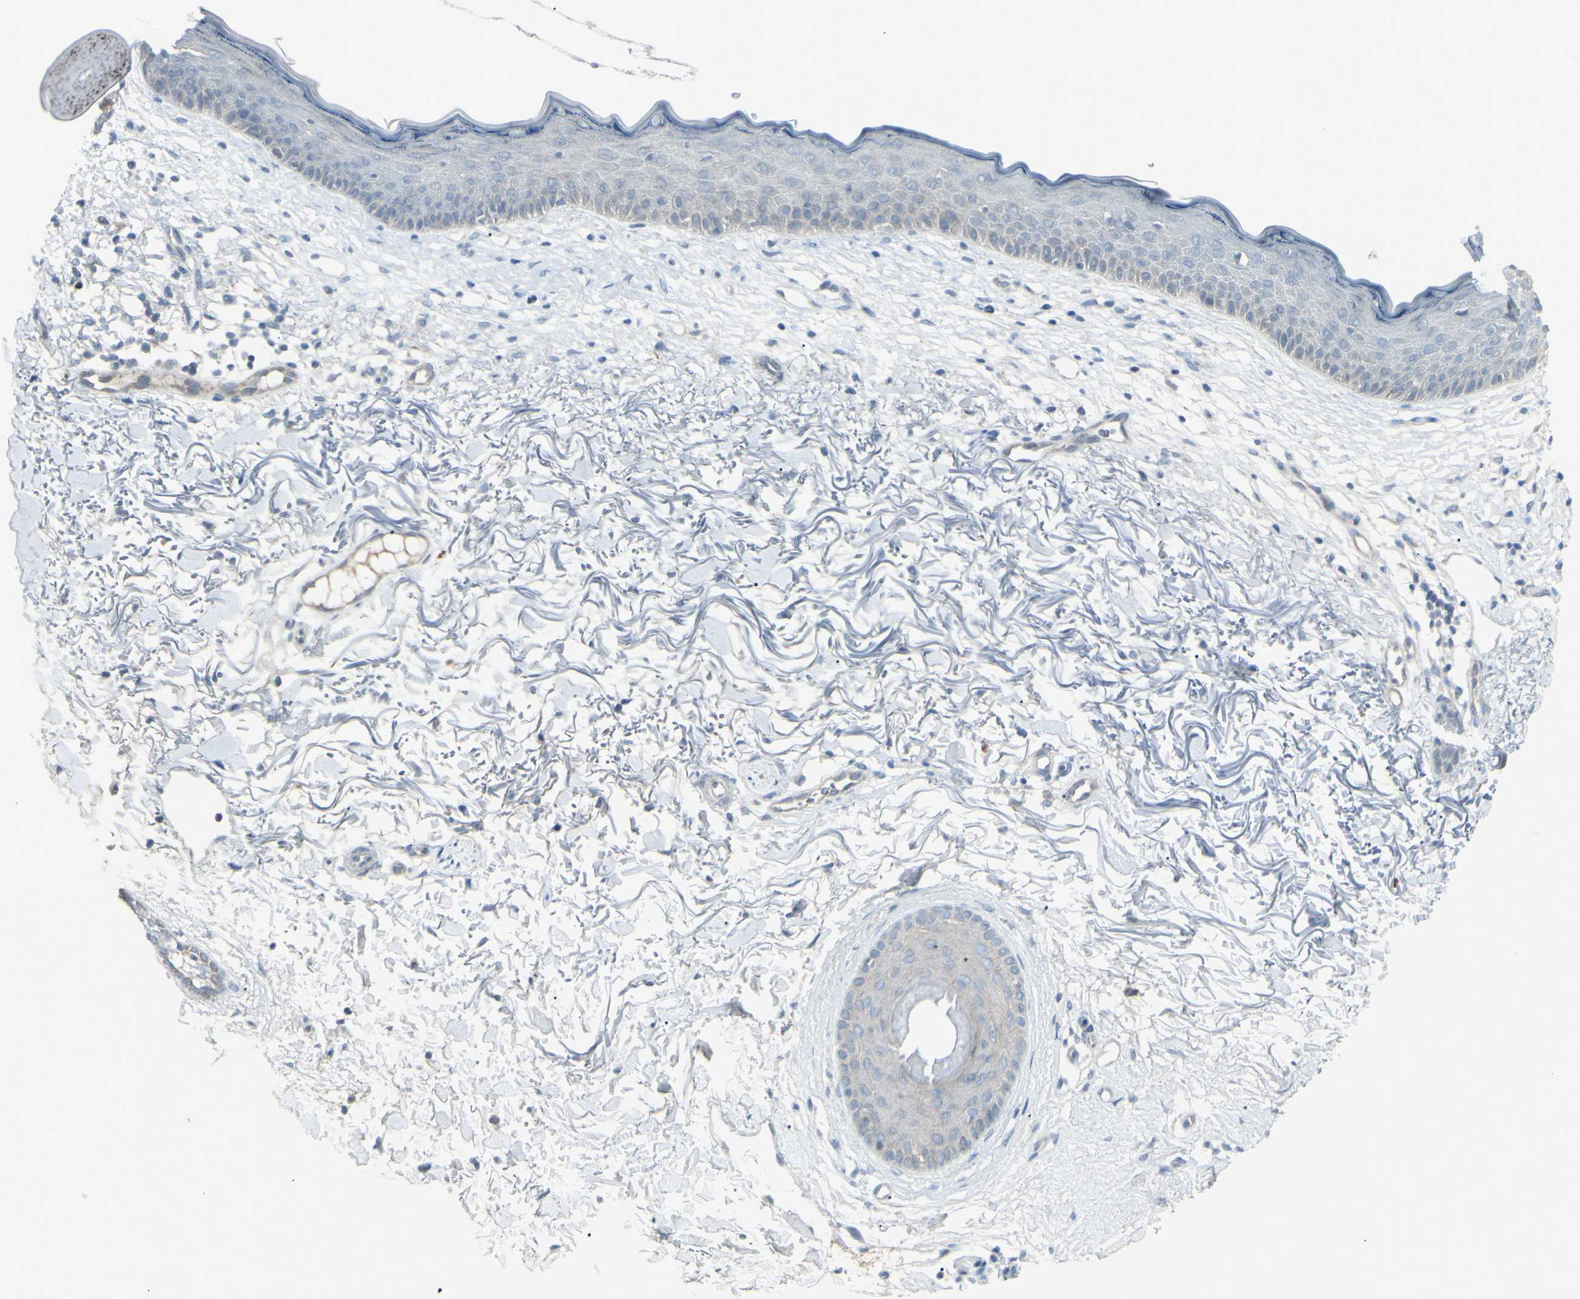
{"staining": {"intensity": "negative", "quantity": "none", "location": "none"}, "tissue": "skin cancer", "cell_type": "Tumor cells", "image_type": "cancer", "snomed": [{"axis": "morphology", "description": "Basal cell carcinoma"}, {"axis": "topography", "description": "Skin"}], "caption": "An immunohistochemistry (IHC) micrograph of skin basal cell carcinoma is shown. There is no staining in tumor cells of skin basal cell carcinoma.", "gene": "SH3GL2", "patient": {"sex": "female", "age": 70}}